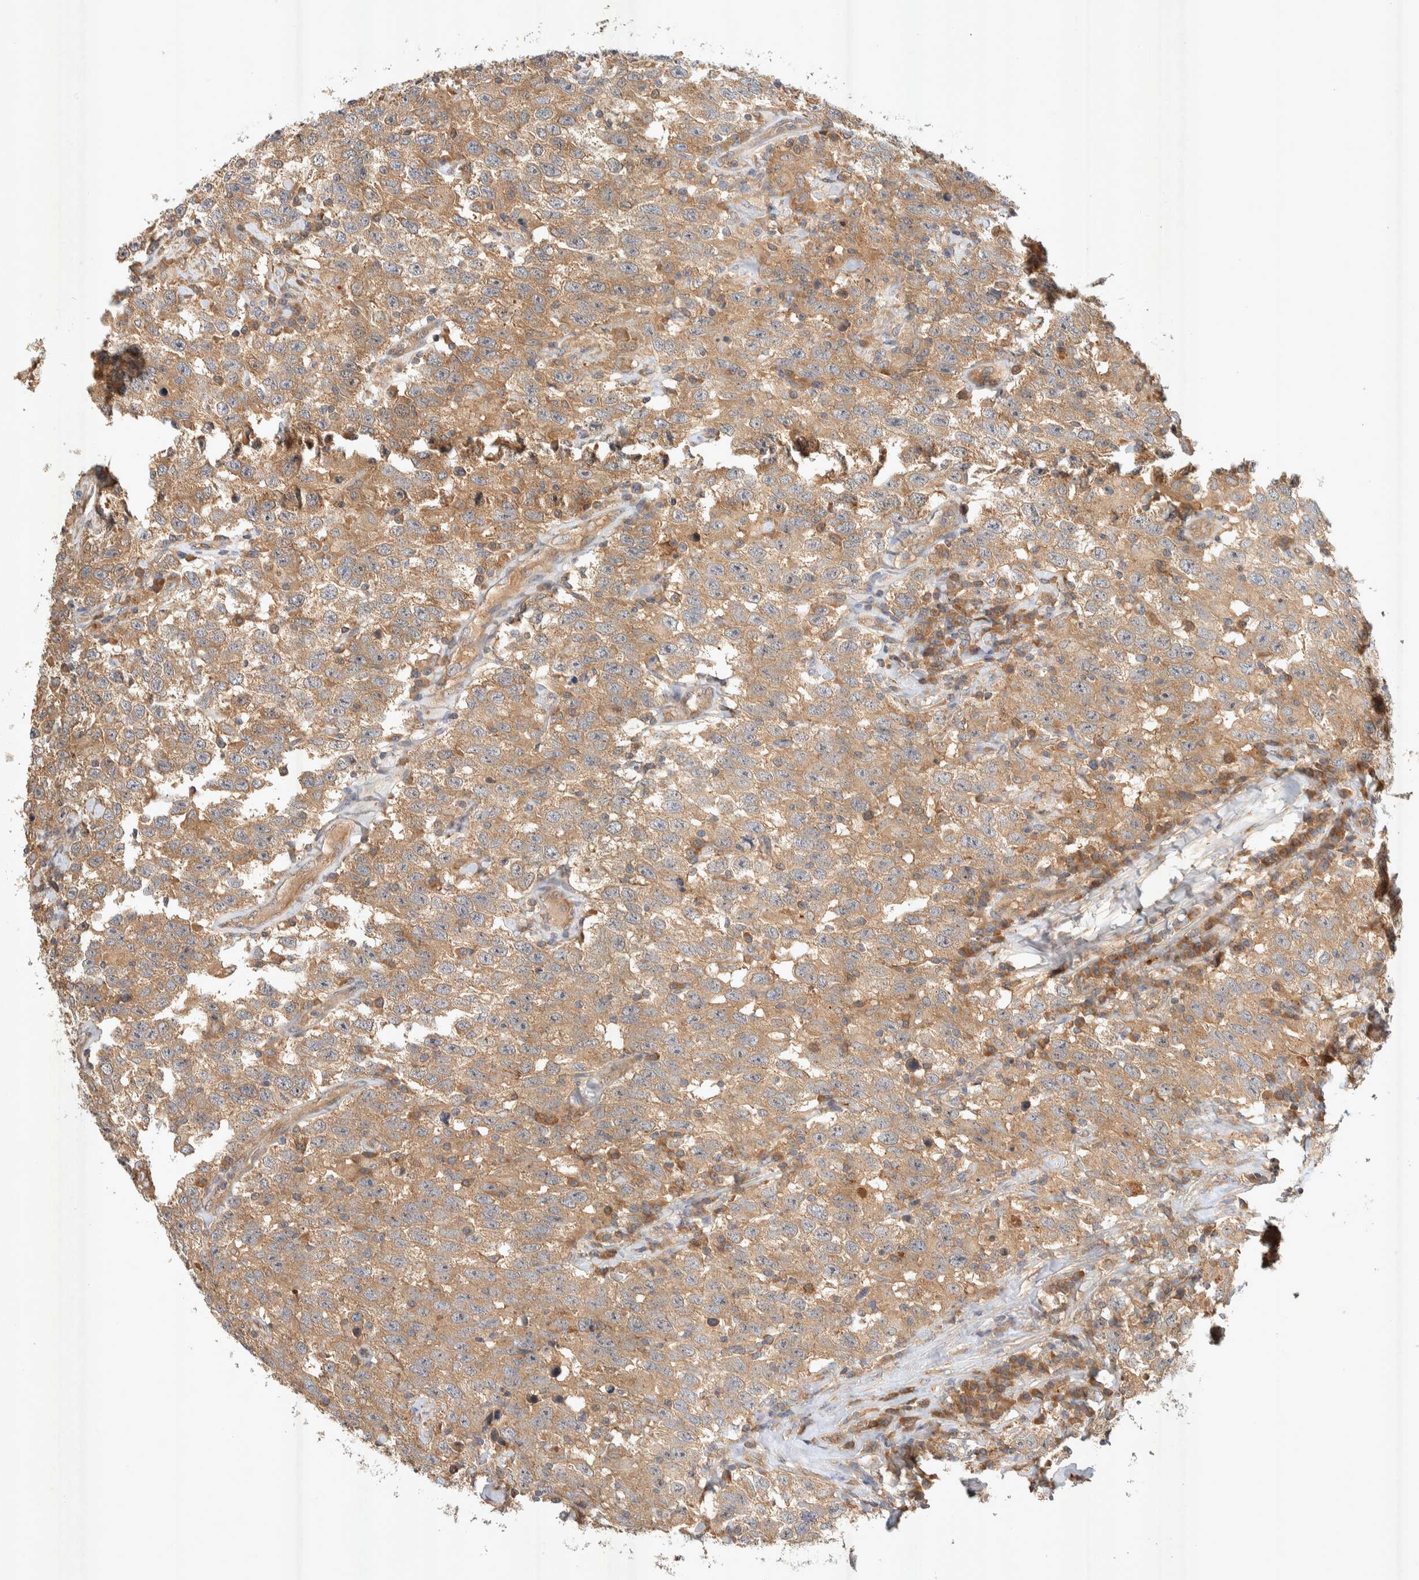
{"staining": {"intensity": "moderate", "quantity": ">75%", "location": "cytoplasmic/membranous"}, "tissue": "testis cancer", "cell_type": "Tumor cells", "image_type": "cancer", "snomed": [{"axis": "morphology", "description": "Seminoma, NOS"}, {"axis": "topography", "description": "Testis"}], "caption": "Immunohistochemical staining of human testis seminoma demonstrates medium levels of moderate cytoplasmic/membranous positivity in about >75% of tumor cells.", "gene": "PXK", "patient": {"sex": "male", "age": 41}}